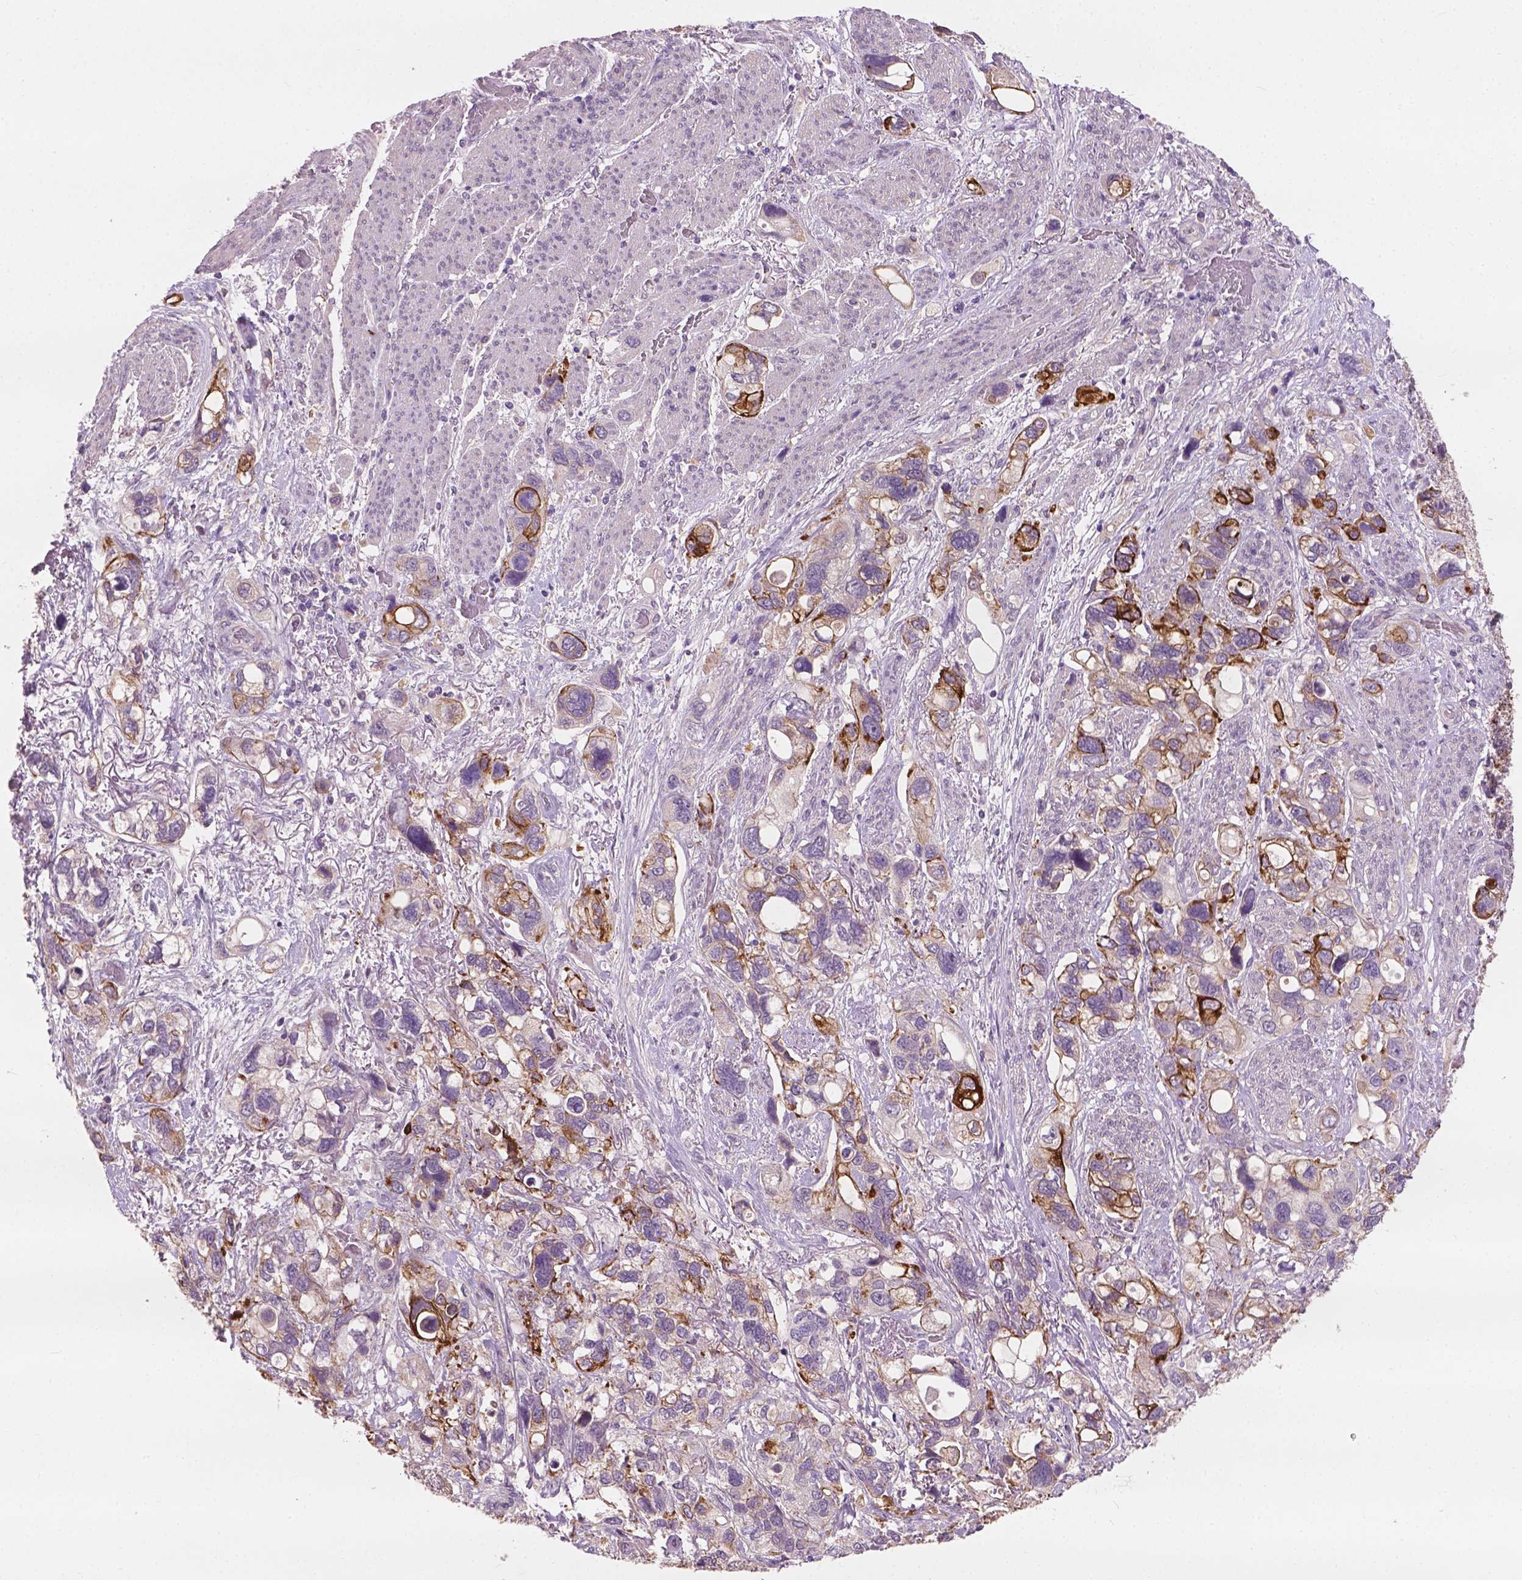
{"staining": {"intensity": "moderate", "quantity": "<25%", "location": "cytoplasmic/membranous"}, "tissue": "stomach cancer", "cell_type": "Tumor cells", "image_type": "cancer", "snomed": [{"axis": "morphology", "description": "Adenocarcinoma, NOS"}, {"axis": "topography", "description": "Stomach, upper"}], "caption": "Moderate cytoplasmic/membranous protein staining is identified in about <25% of tumor cells in stomach cancer. (Stains: DAB (3,3'-diaminobenzidine) in brown, nuclei in blue, Microscopy: brightfield microscopy at high magnification).", "gene": "KRT17", "patient": {"sex": "female", "age": 81}}